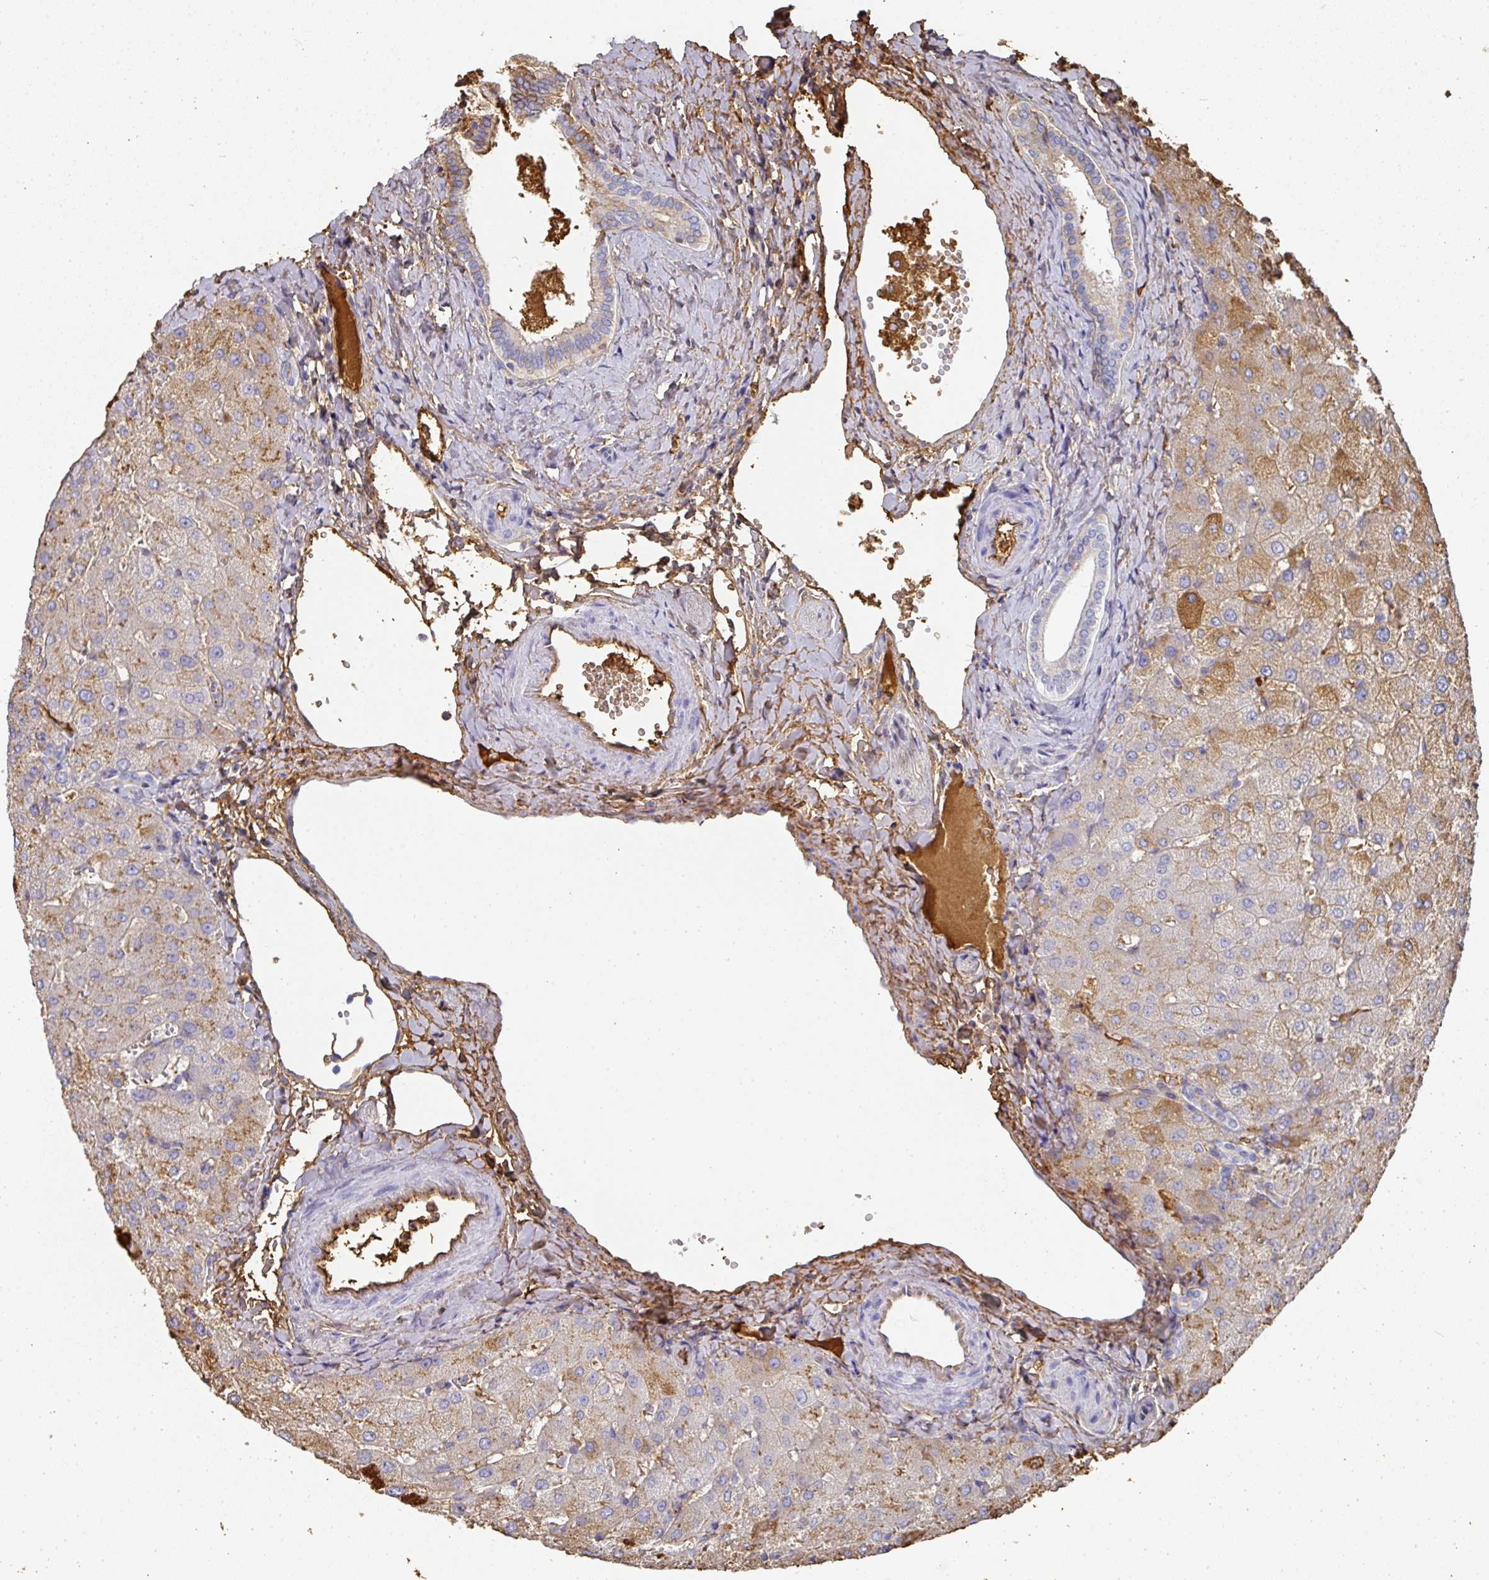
{"staining": {"intensity": "weak", "quantity": "<25%", "location": "cytoplasmic/membranous"}, "tissue": "liver", "cell_type": "Cholangiocytes", "image_type": "normal", "snomed": [{"axis": "morphology", "description": "Normal tissue, NOS"}, {"axis": "topography", "description": "Liver"}], "caption": "Image shows no protein staining in cholangiocytes of unremarkable liver. (Immunohistochemistry (ihc), brightfield microscopy, high magnification).", "gene": "ALB", "patient": {"sex": "female", "age": 54}}